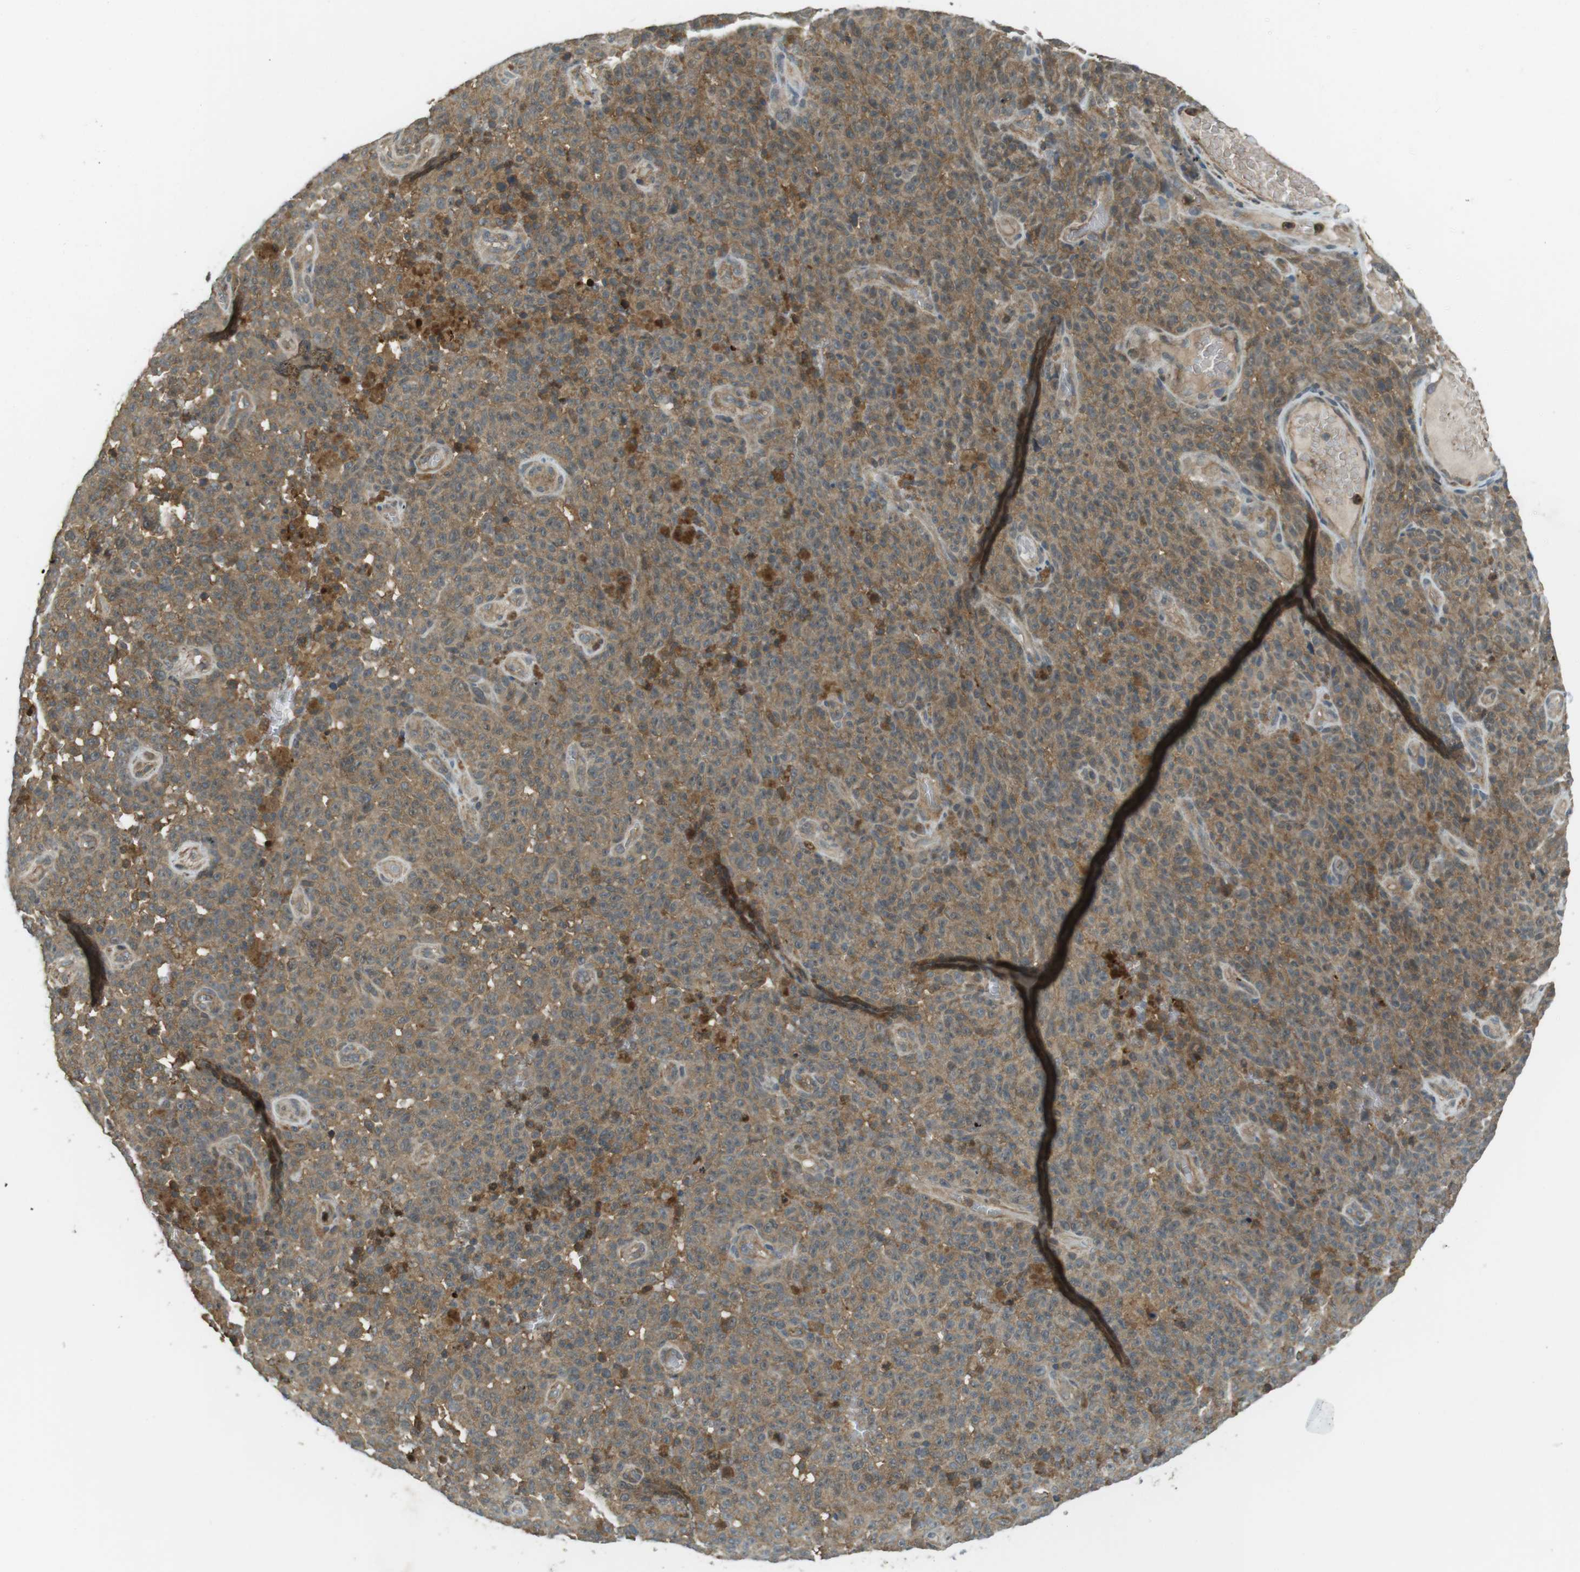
{"staining": {"intensity": "moderate", "quantity": ">75%", "location": "cytoplasmic/membranous"}, "tissue": "melanoma", "cell_type": "Tumor cells", "image_type": "cancer", "snomed": [{"axis": "morphology", "description": "Malignant melanoma, NOS"}, {"axis": "topography", "description": "Skin"}], "caption": "Protein expression analysis of melanoma reveals moderate cytoplasmic/membranous expression in about >75% of tumor cells.", "gene": "LRRC3B", "patient": {"sex": "female", "age": 82}}